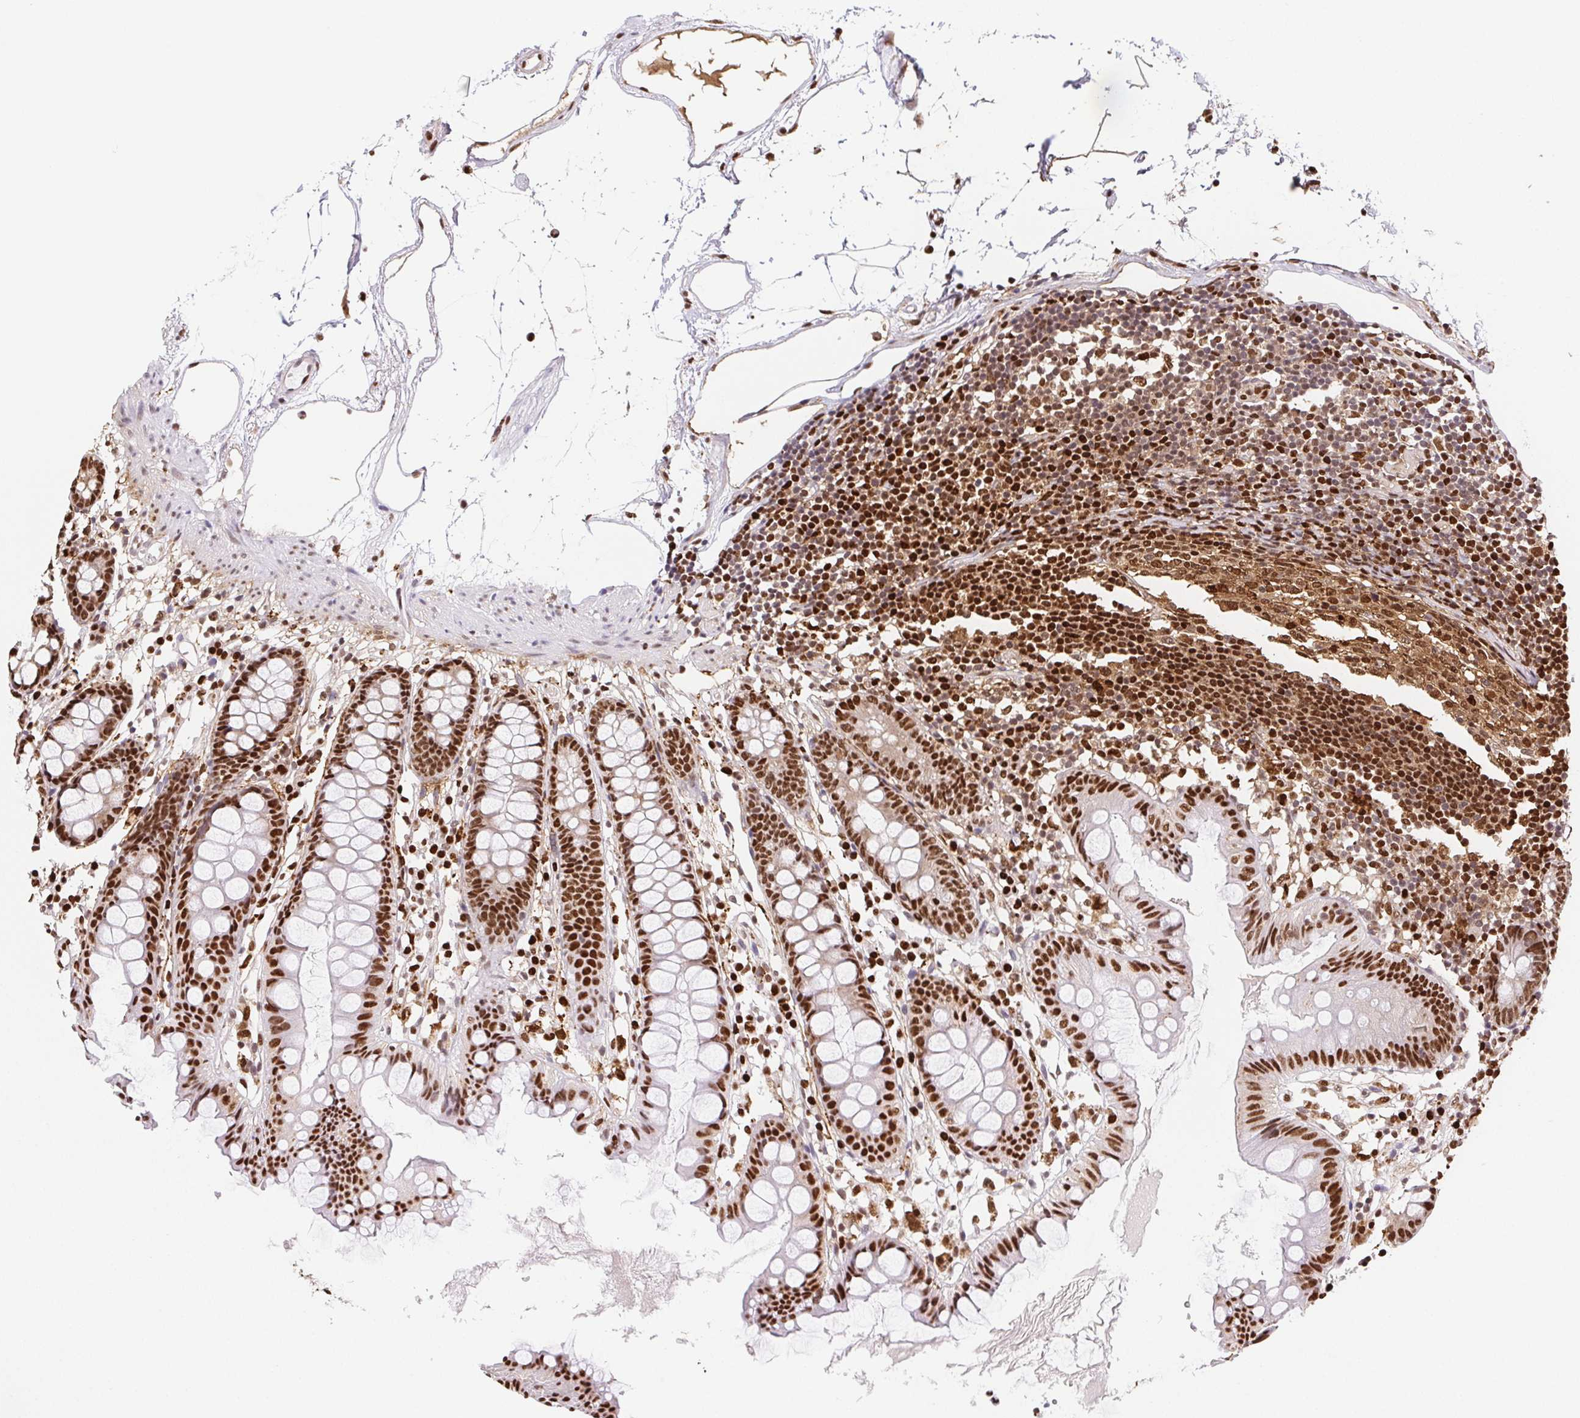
{"staining": {"intensity": "moderate", "quantity": ">75%", "location": "nuclear"}, "tissue": "colon", "cell_type": "Endothelial cells", "image_type": "normal", "snomed": [{"axis": "morphology", "description": "Normal tissue, NOS"}, {"axis": "topography", "description": "Colon"}], "caption": "Immunohistochemical staining of normal colon displays moderate nuclear protein staining in approximately >75% of endothelial cells. Nuclei are stained in blue.", "gene": "SETSIP", "patient": {"sex": "female", "age": 84}}